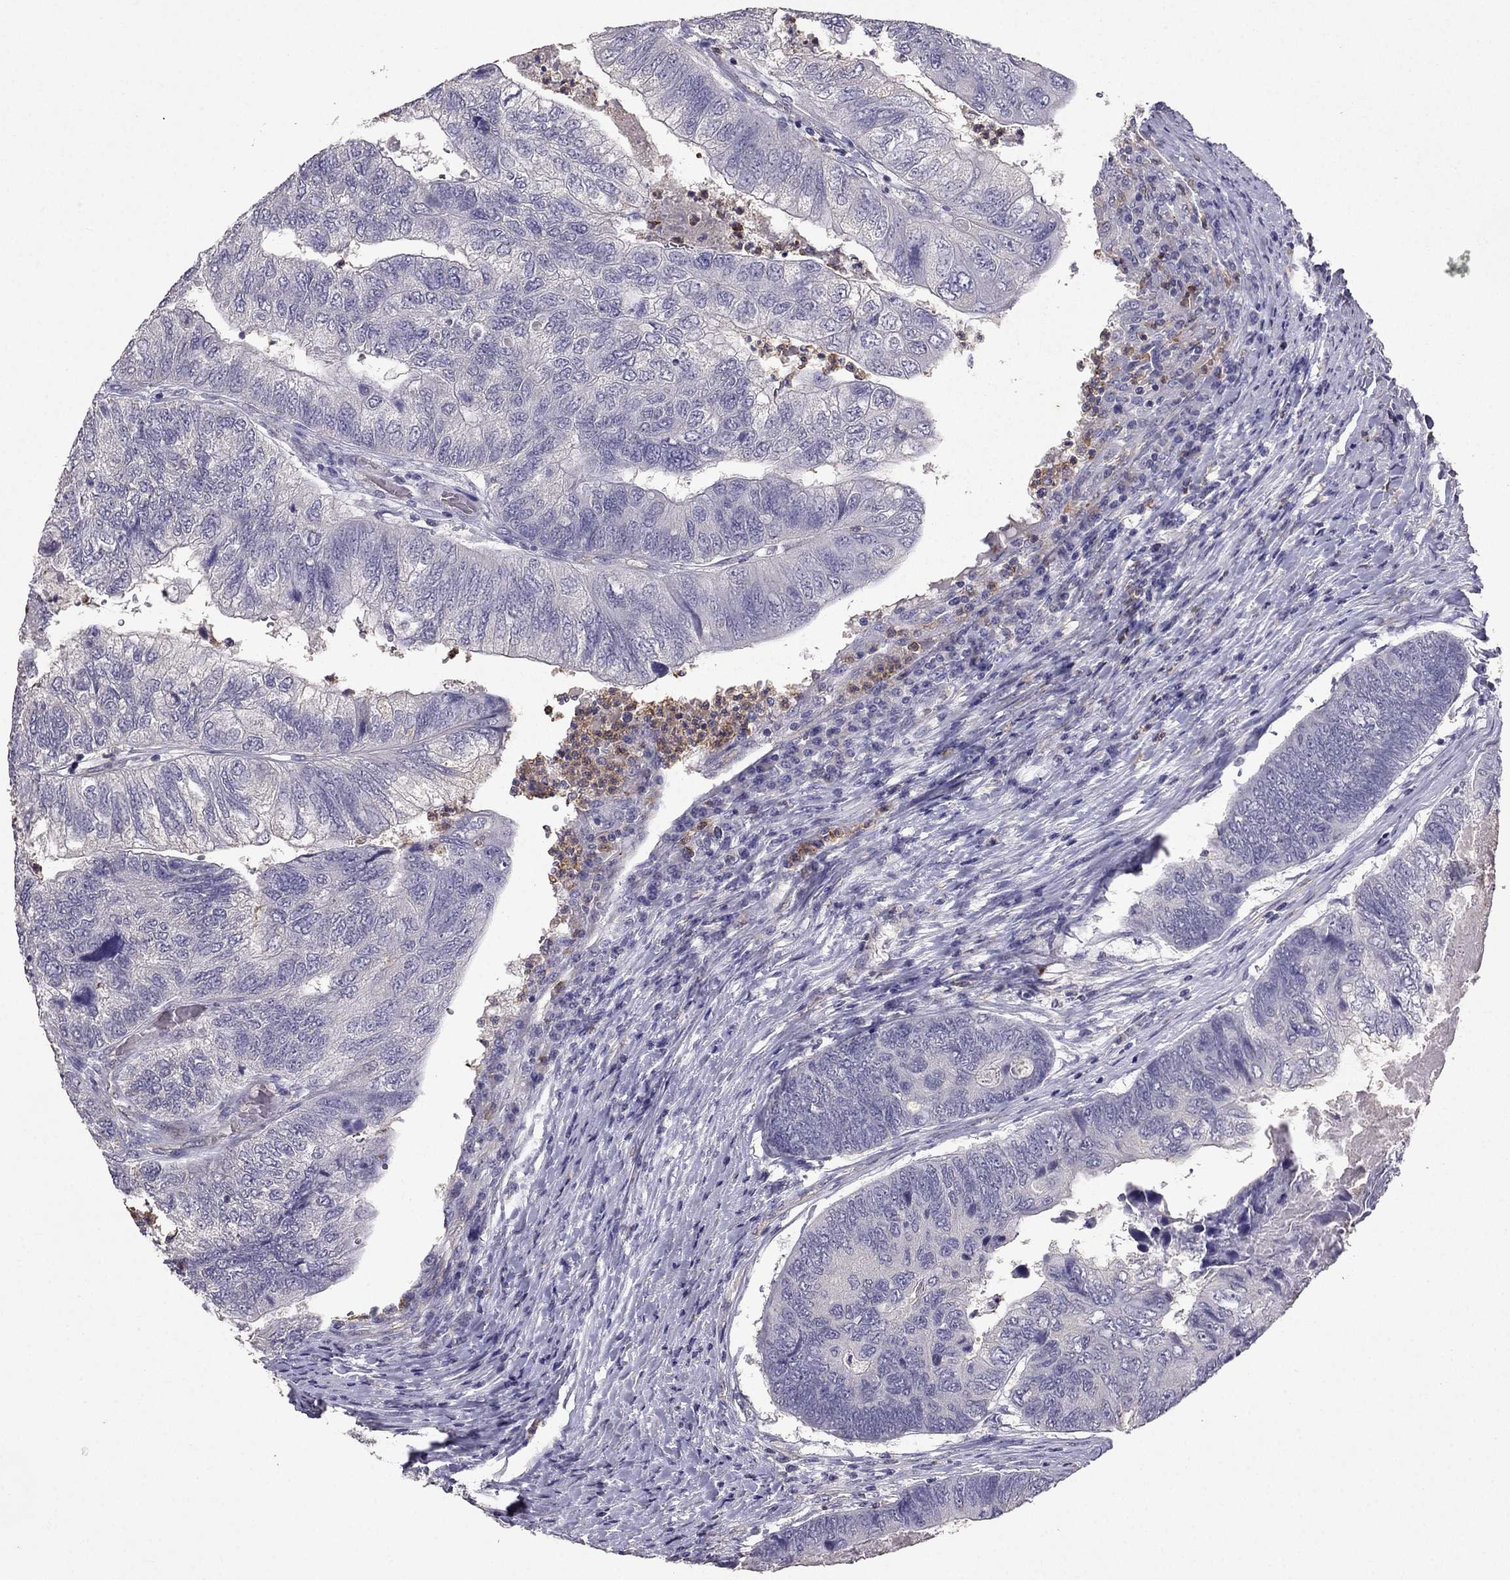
{"staining": {"intensity": "negative", "quantity": "none", "location": "none"}, "tissue": "colorectal cancer", "cell_type": "Tumor cells", "image_type": "cancer", "snomed": [{"axis": "morphology", "description": "Adenocarcinoma, NOS"}, {"axis": "topography", "description": "Colon"}], "caption": "Tumor cells show no significant protein staining in colorectal adenocarcinoma.", "gene": "RFLNB", "patient": {"sex": "female", "age": 67}}